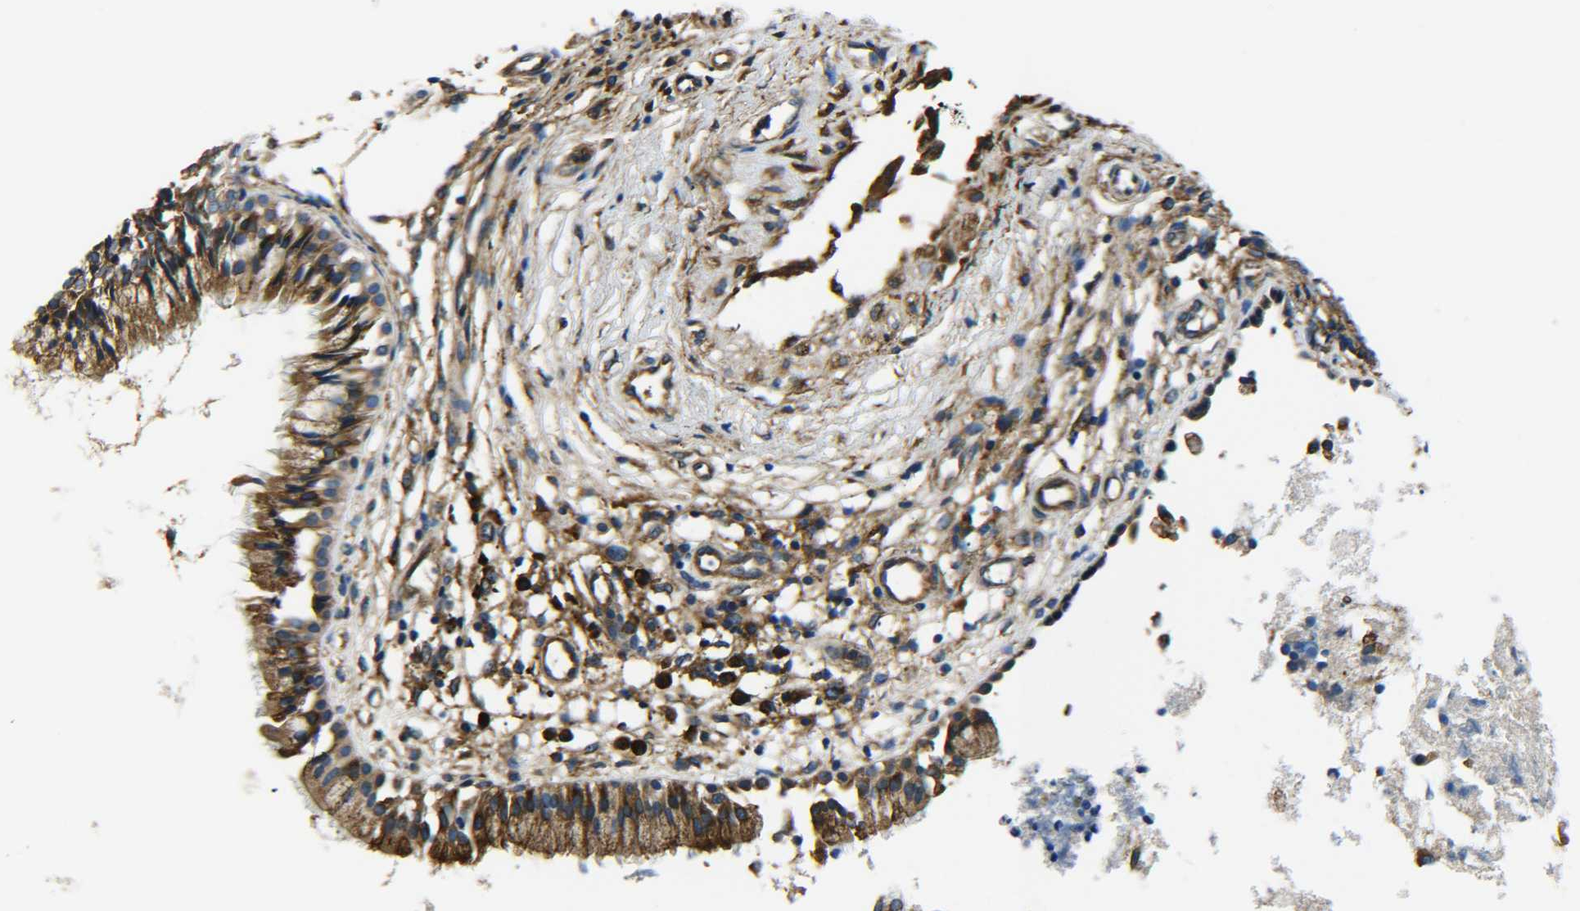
{"staining": {"intensity": "strong", "quantity": ">75%", "location": "cytoplasmic/membranous"}, "tissue": "nasopharynx", "cell_type": "Respiratory epithelial cells", "image_type": "normal", "snomed": [{"axis": "morphology", "description": "Normal tissue, NOS"}, {"axis": "topography", "description": "Nasopharynx"}], "caption": "Respiratory epithelial cells reveal high levels of strong cytoplasmic/membranous staining in approximately >75% of cells in normal human nasopharynx.", "gene": "PREB", "patient": {"sex": "male", "age": 21}}